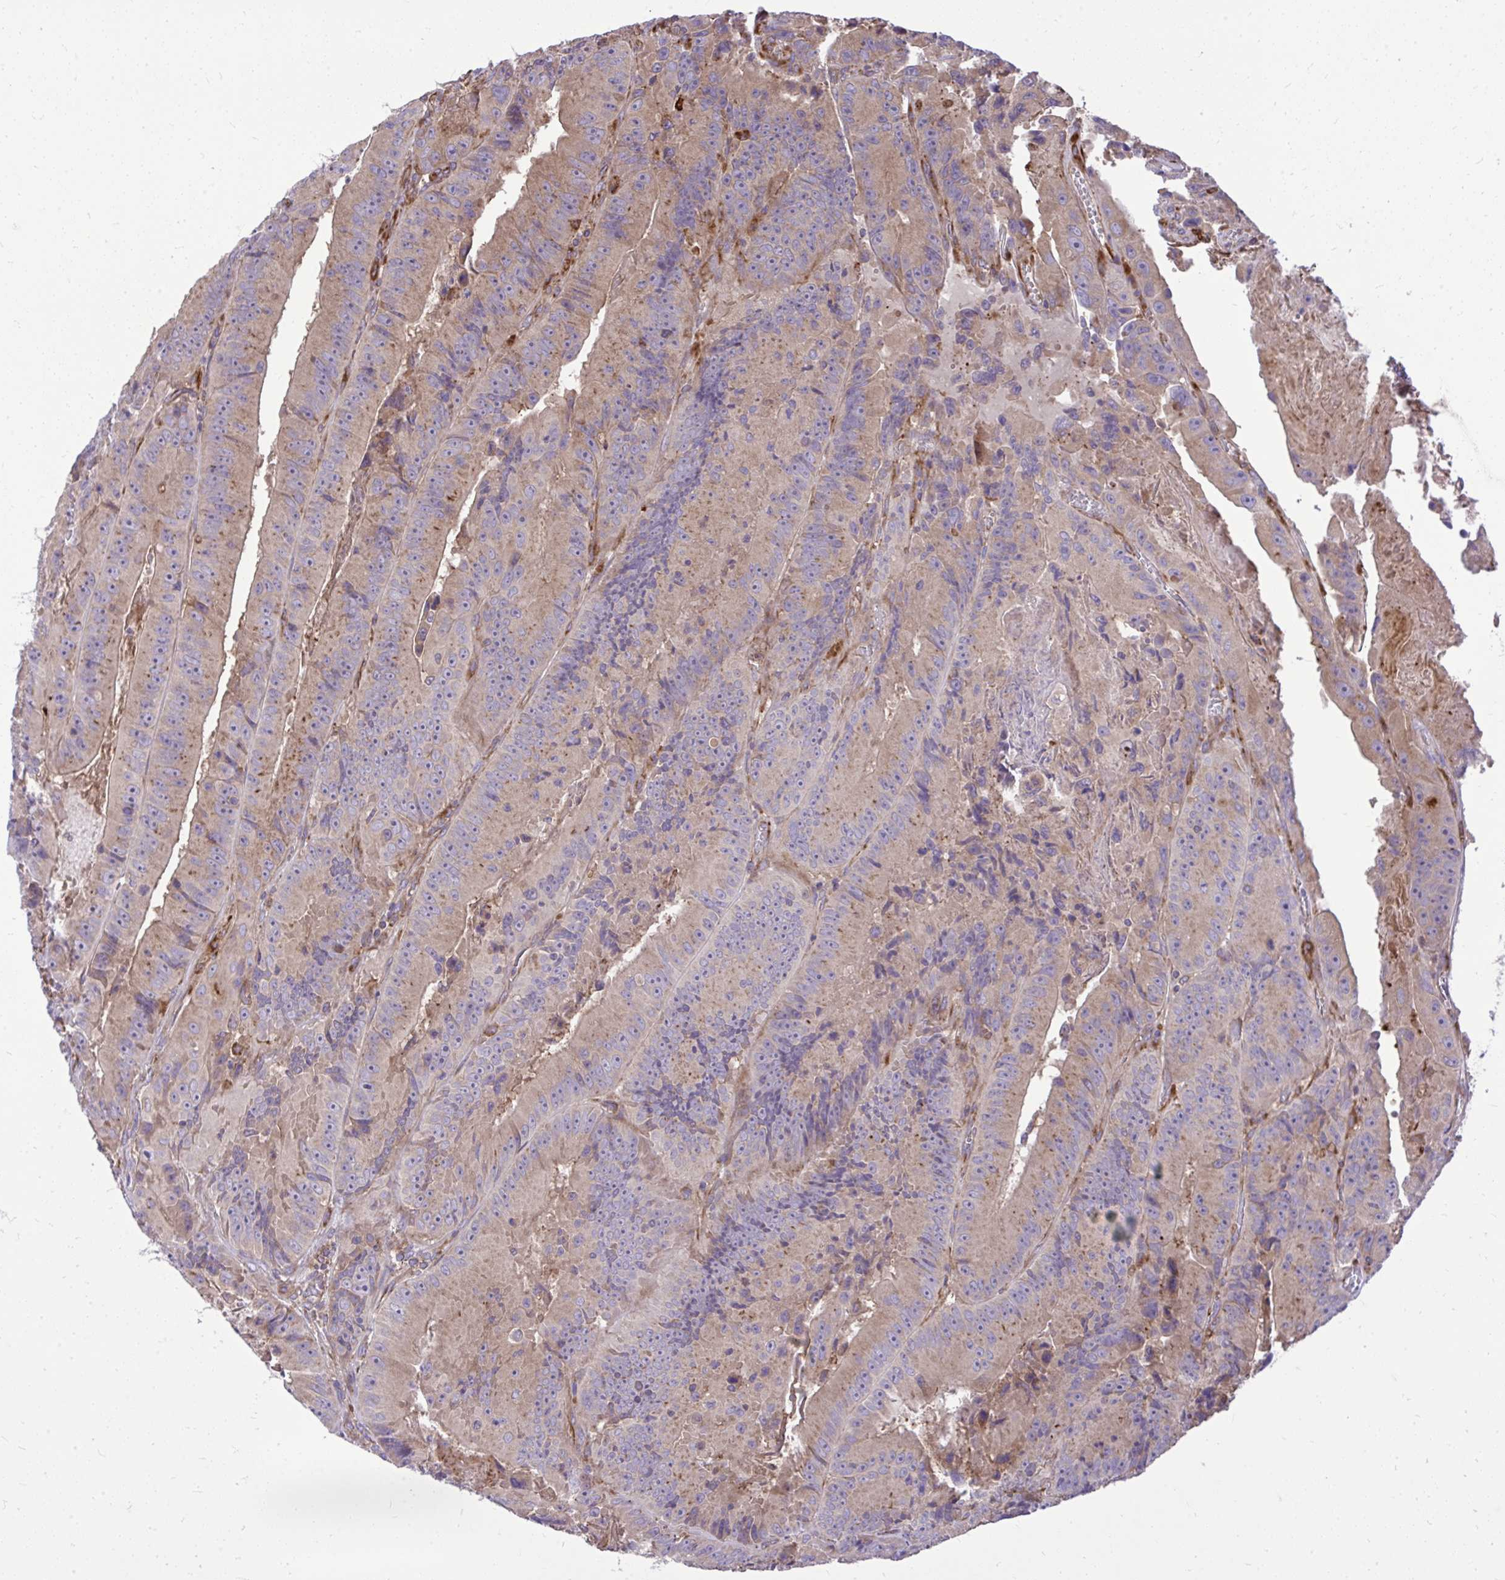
{"staining": {"intensity": "weak", "quantity": "25%-75%", "location": "cytoplasmic/membranous"}, "tissue": "colorectal cancer", "cell_type": "Tumor cells", "image_type": "cancer", "snomed": [{"axis": "morphology", "description": "Adenocarcinoma, NOS"}, {"axis": "topography", "description": "Colon"}], "caption": "Weak cytoplasmic/membranous expression for a protein is identified in approximately 25%-75% of tumor cells of colorectal cancer using IHC.", "gene": "PAIP2", "patient": {"sex": "female", "age": 86}}